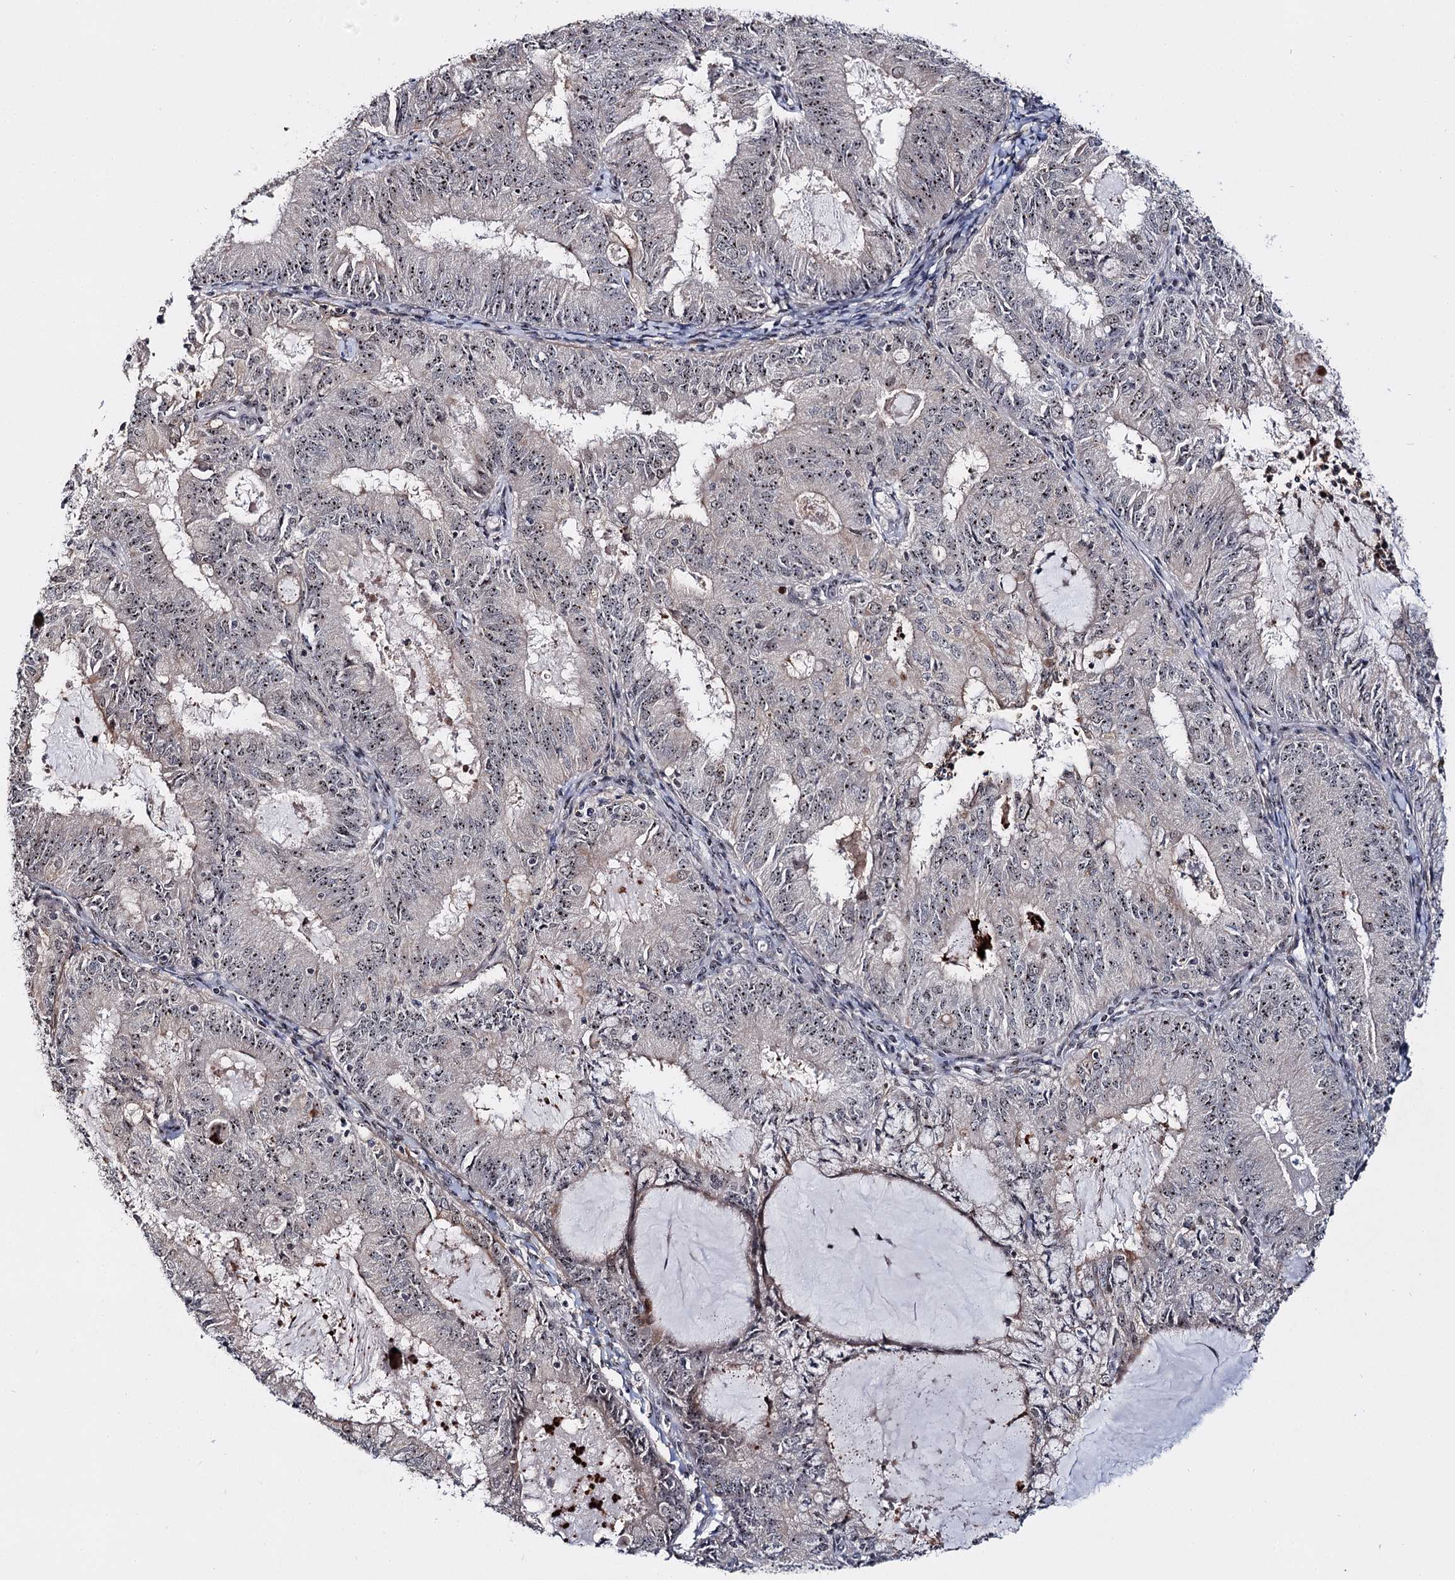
{"staining": {"intensity": "weak", "quantity": "25%-75%", "location": "nuclear"}, "tissue": "endometrial cancer", "cell_type": "Tumor cells", "image_type": "cancer", "snomed": [{"axis": "morphology", "description": "Adenocarcinoma, NOS"}, {"axis": "topography", "description": "Endometrium"}], "caption": "Protein analysis of endometrial adenocarcinoma tissue exhibits weak nuclear expression in approximately 25%-75% of tumor cells.", "gene": "SUPT20H", "patient": {"sex": "female", "age": 57}}